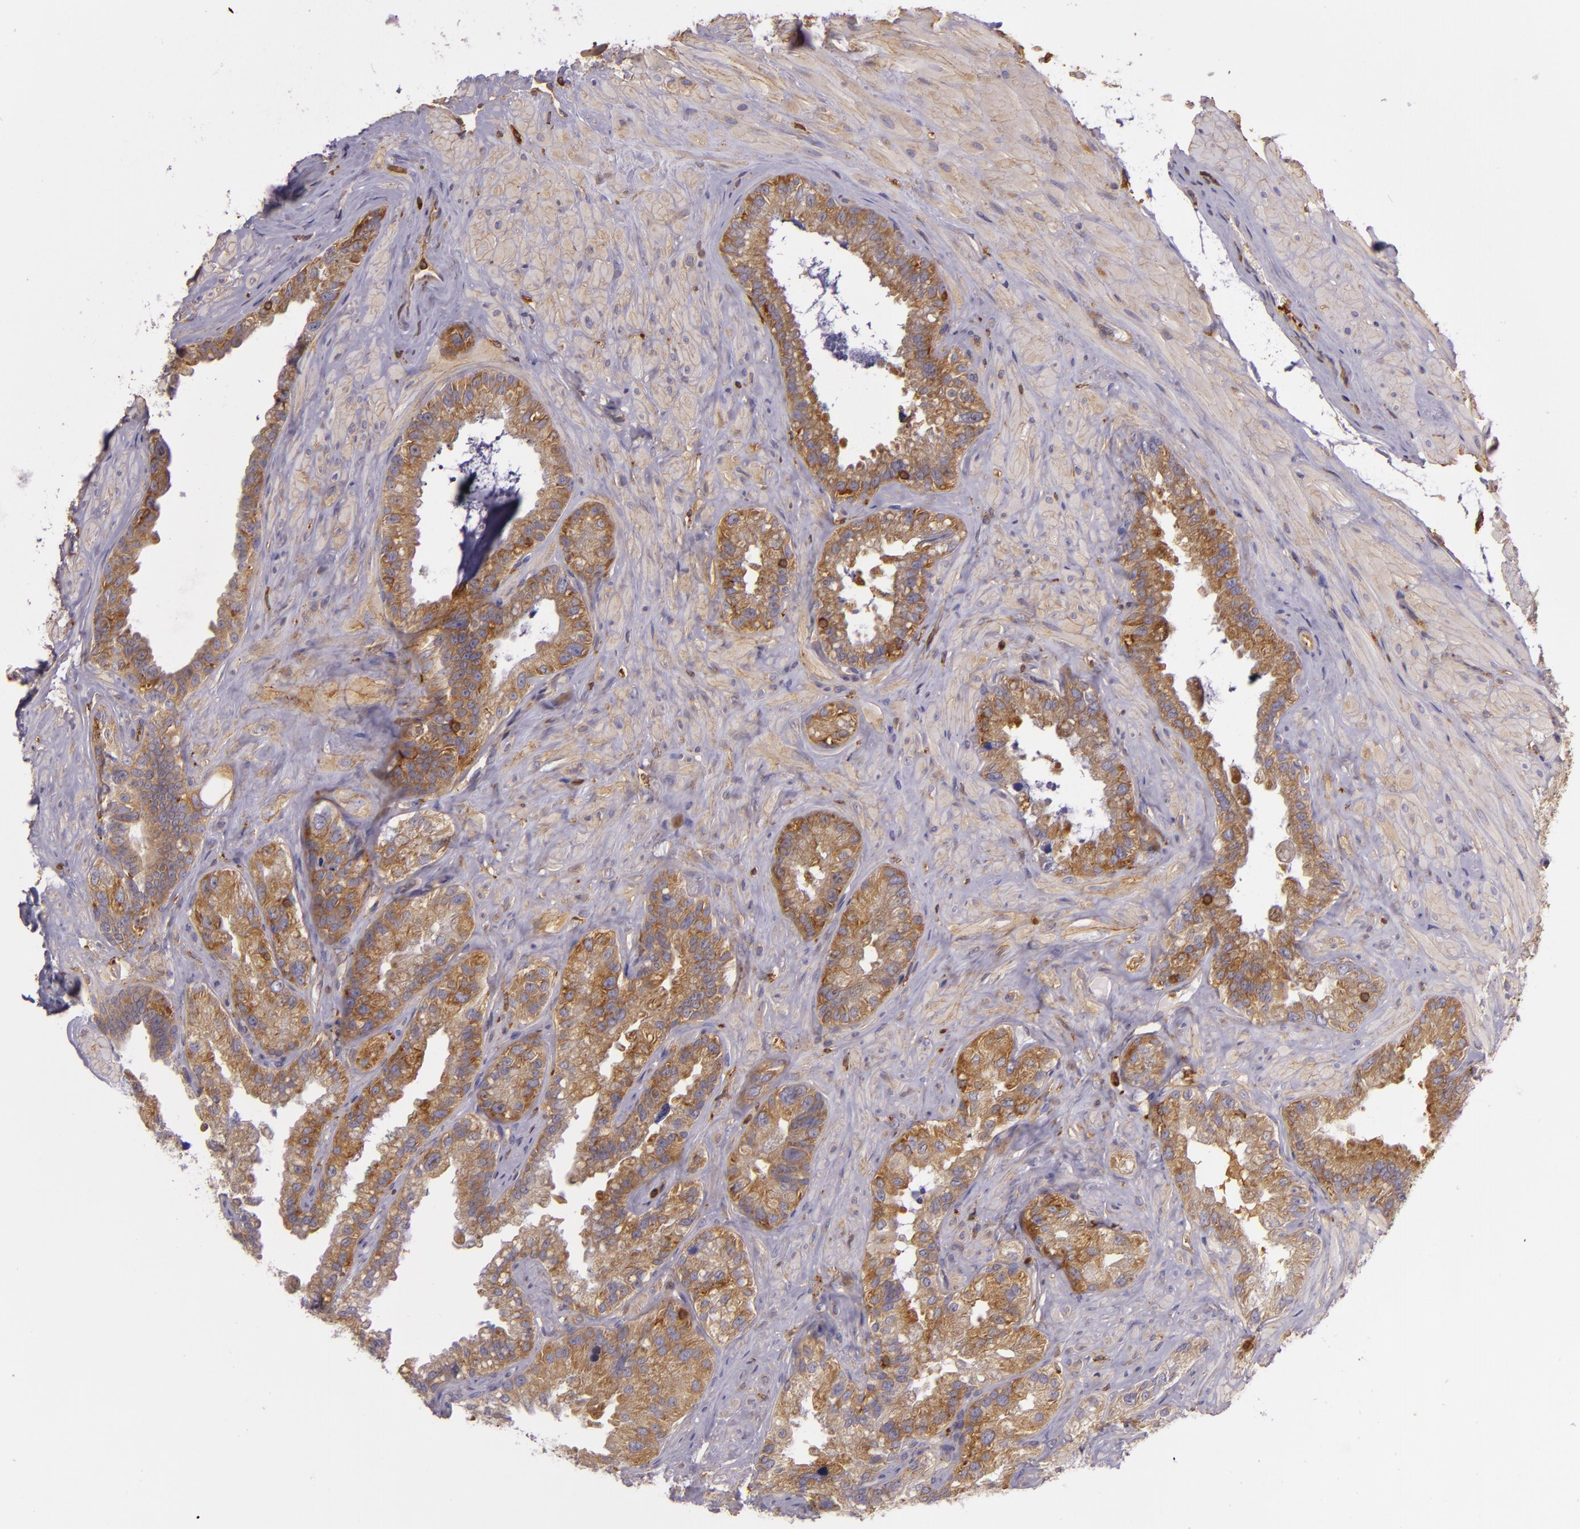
{"staining": {"intensity": "moderate", "quantity": ">75%", "location": "cytoplasmic/membranous"}, "tissue": "seminal vesicle", "cell_type": "Glandular cells", "image_type": "normal", "snomed": [{"axis": "morphology", "description": "Normal tissue, NOS"}, {"axis": "topography", "description": "Seminal veicle"}], "caption": "DAB immunohistochemical staining of normal seminal vesicle displays moderate cytoplasmic/membranous protein positivity in about >75% of glandular cells. (IHC, brightfield microscopy, high magnification).", "gene": "TLN1", "patient": {"sex": "male", "age": 63}}